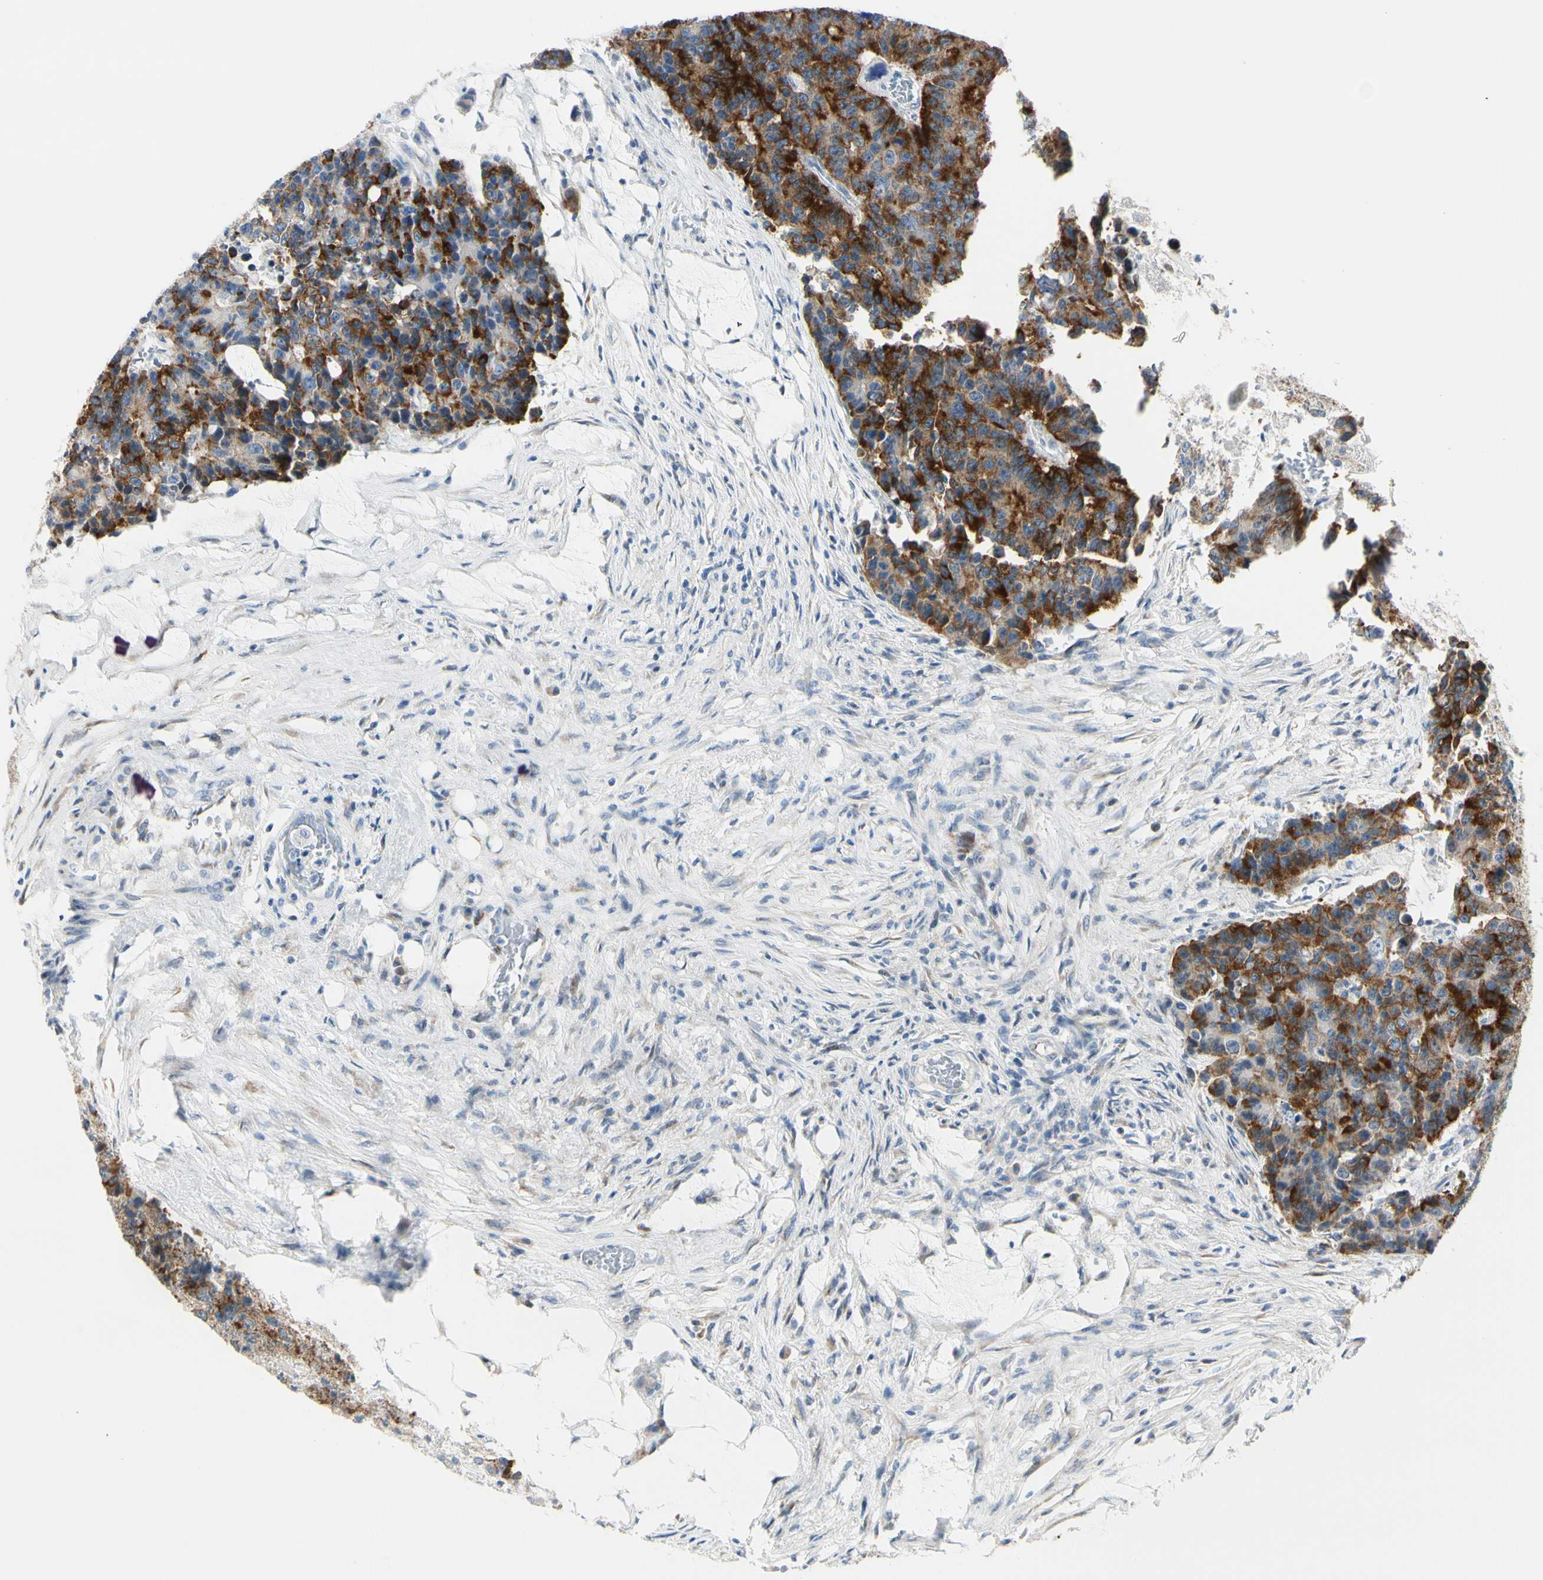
{"staining": {"intensity": "strong", "quantity": ">75%", "location": "cytoplasmic/membranous"}, "tissue": "colorectal cancer", "cell_type": "Tumor cells", "image_type": "cancer", "snomed": [{"axis": "morphology", "description": "Adenocarcinoma, NOS"}, {"axis": "topography", "description": "Colon"}], "caption": "Protein expression analysis of colorectal cancer demonstrates strong cytoplasmic/membranous positivity in about >75% of tumor cells.", "gene": "NPDC1", "patient": {"sex": "female", "age": 86}}